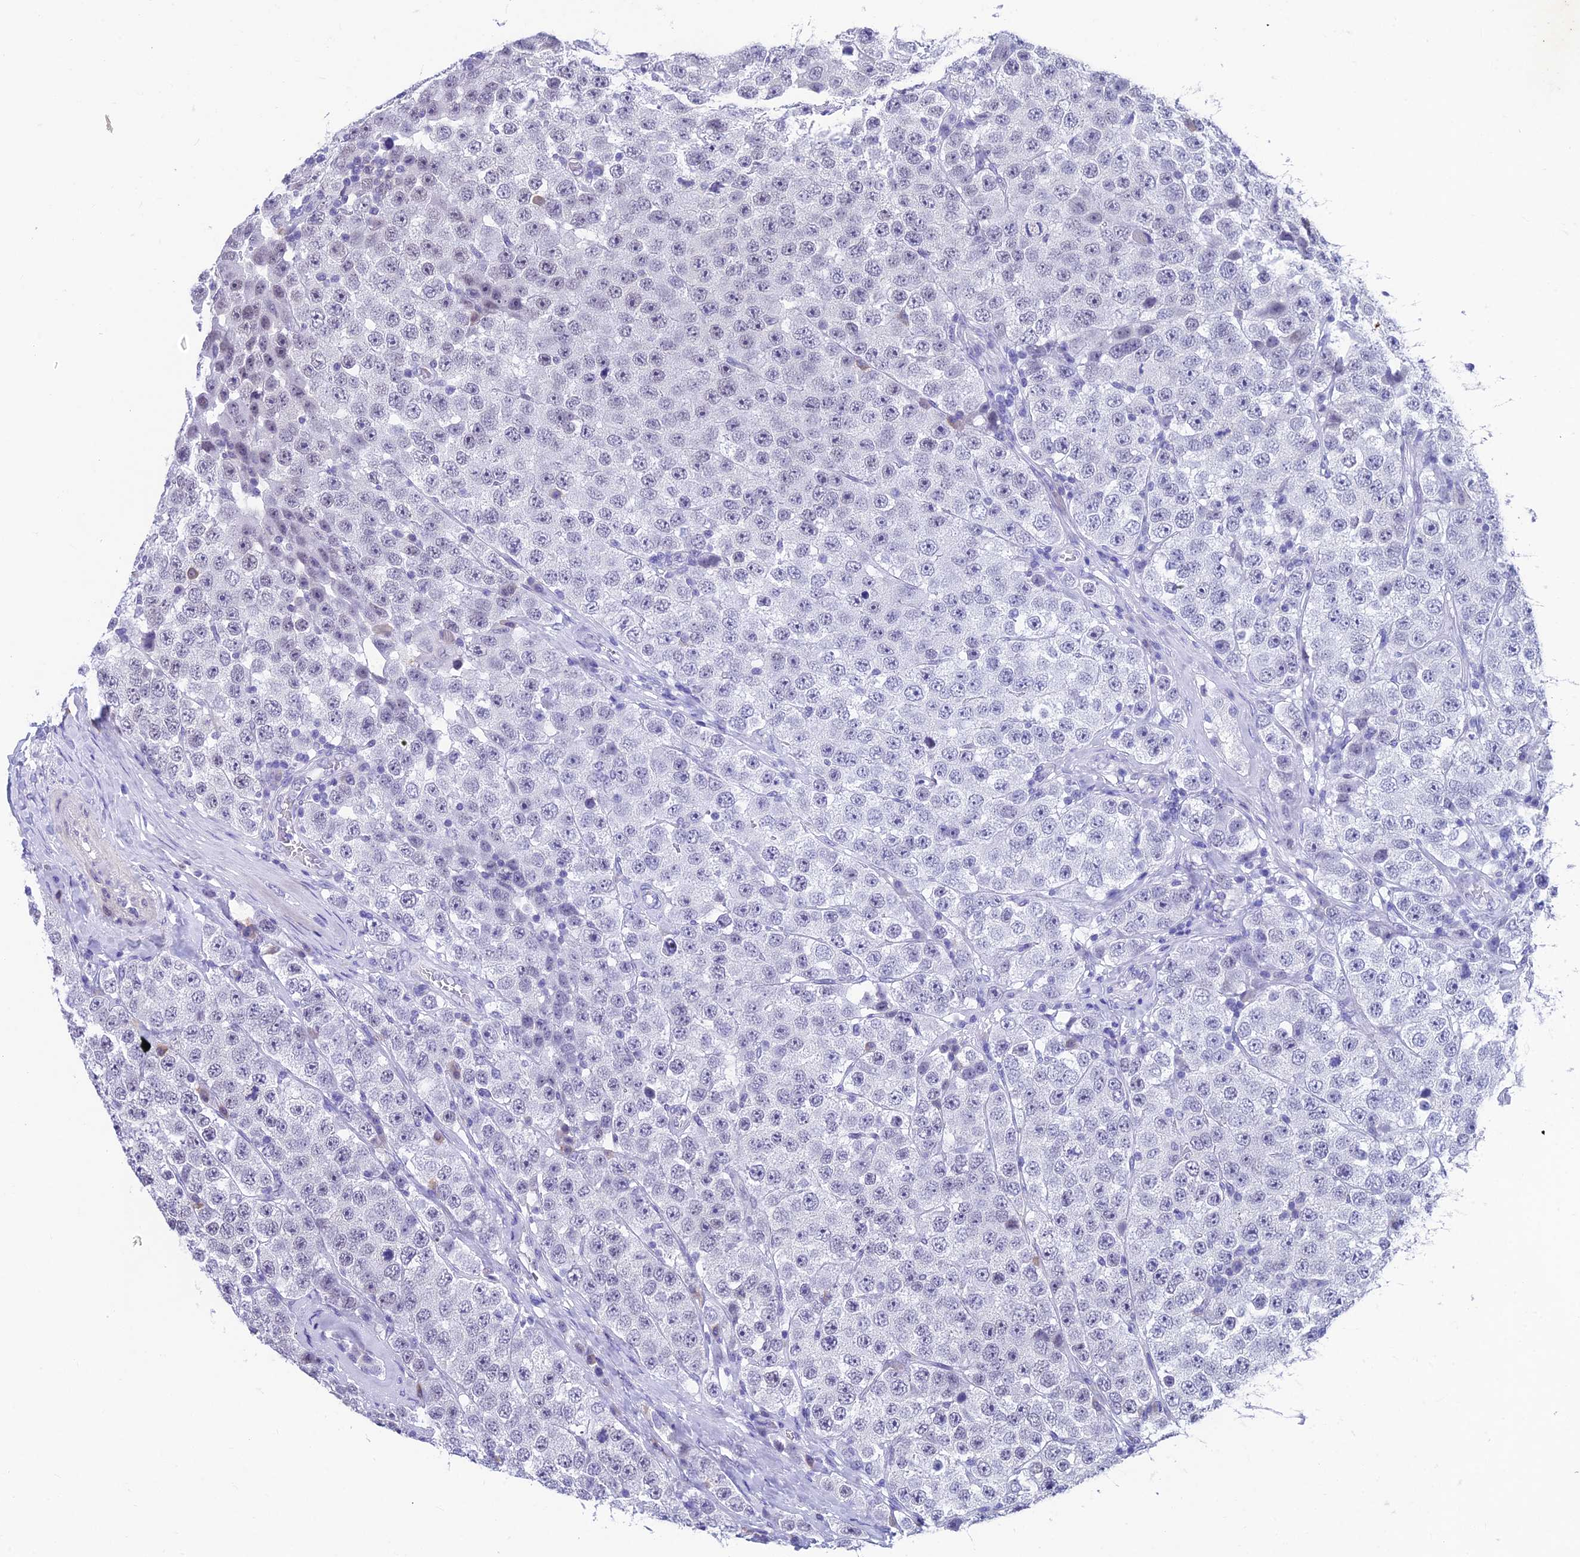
{"staining": {"intensity": "weak", "quantity": "<25%", "location": "nuclear"}, "tissue": "testis cancer", "cell_type": "Tumor cells", "image_type": "cancer", "snomed": [{"axis": "morphology", "description": "Seminoma, NOS"}, {"axis": "topography", "description": "Testis"}], "caption": "IHC of human testis seminoma displays no staining in tumor cells. Brightfield microscopy of immunohistochemistry stained with DAB (3,3'-diaminobenzidine) (brown) and hematoxylin (blue), captured at high magnification.", "gene": "KIAA1191", "patient": {"sex": "male", "age": 28}}